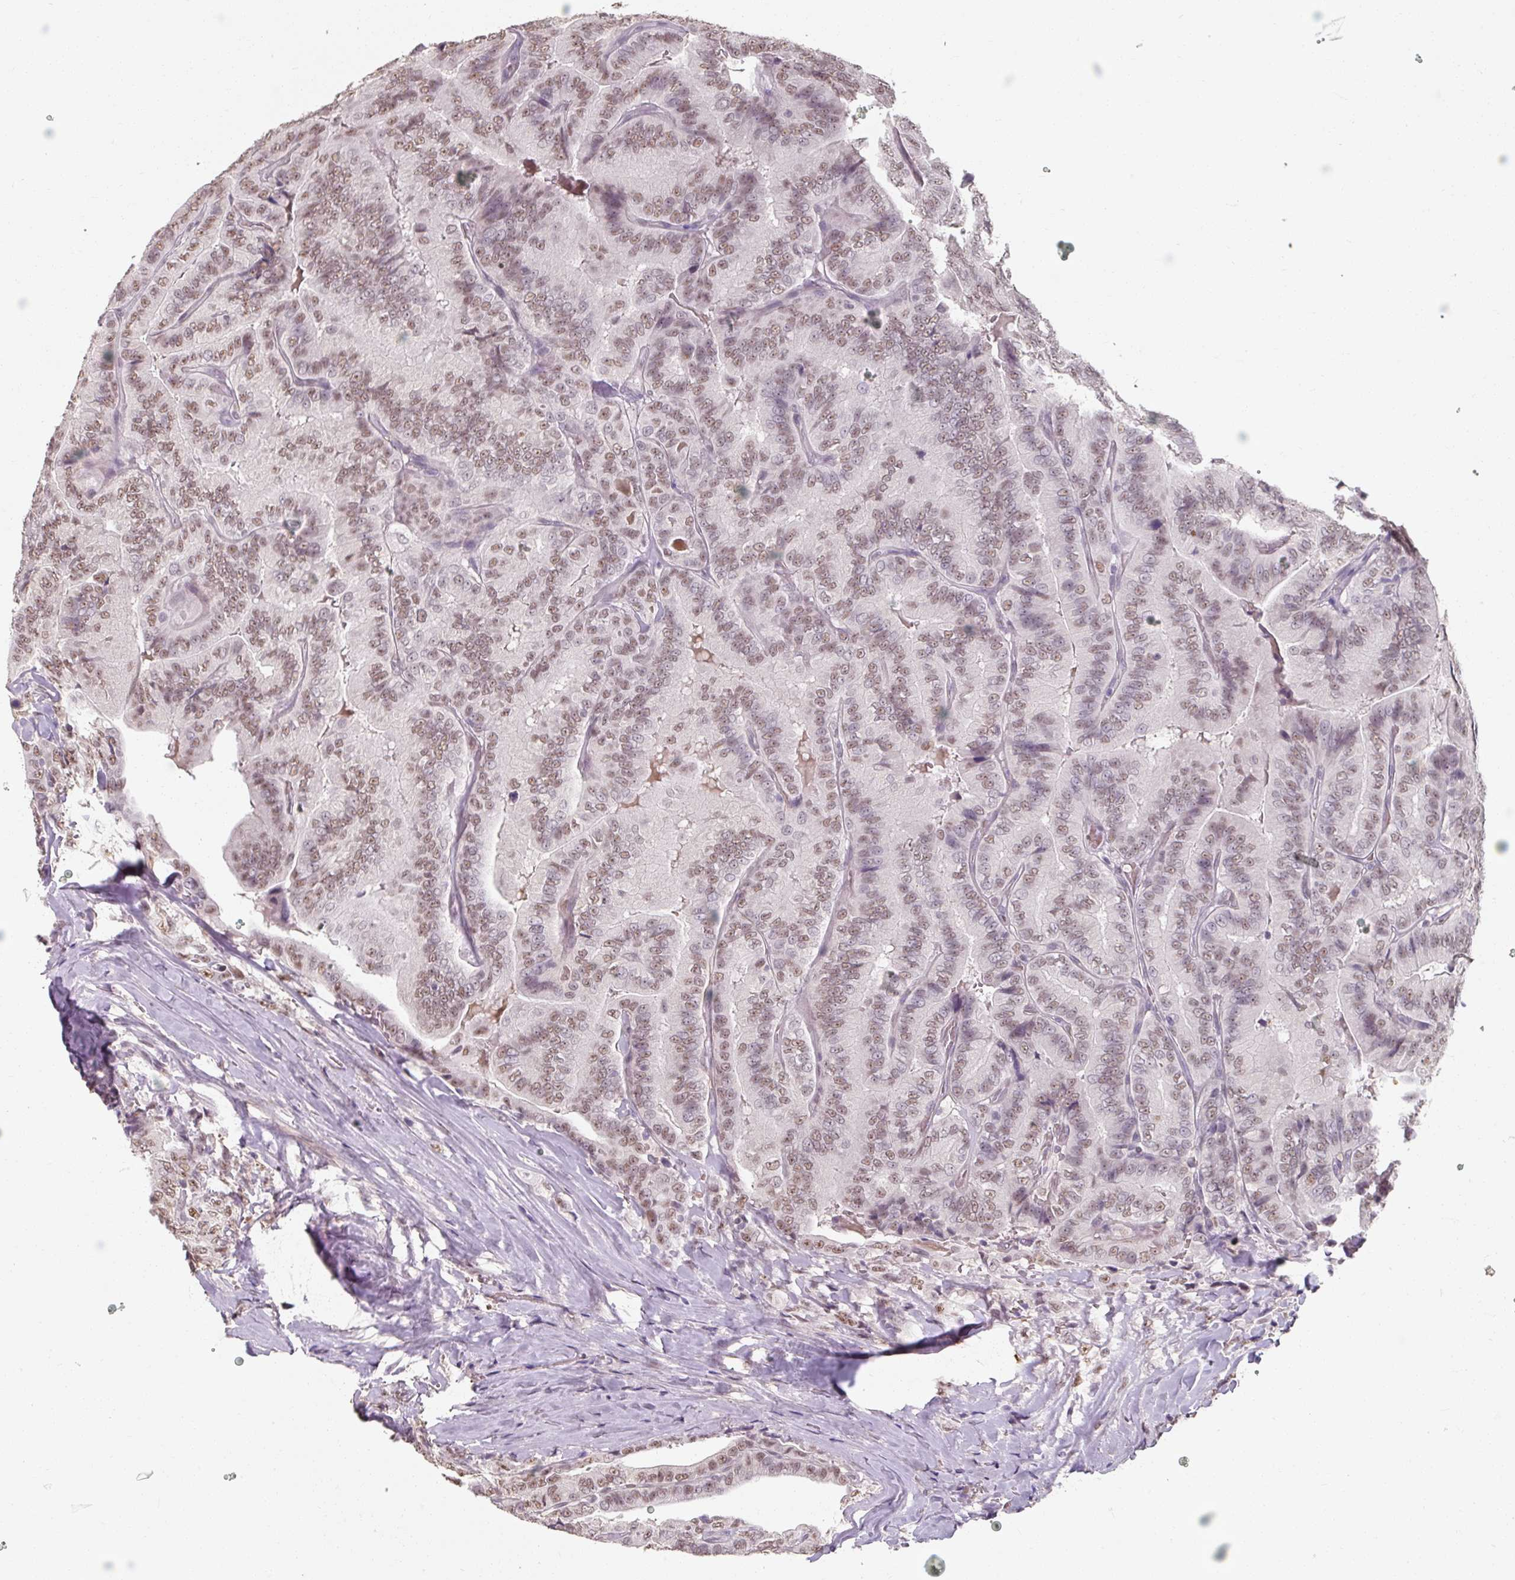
{"staining": {"intensity": "weak", "quantity": "25%-75%", "location": "nuclear"}, "tissue": "thyroid cancer", "cell_type": "Tumor cells", "image_type": "cancer", "snomed": [{"axis": "morphology", "description": "Papillary adenocarcinoma, NOS"}, {"axis": "topography", "description": "Thyroid gland"}], "caption": "Tumor cells show low levels of weak nuclear positivity in approximately 25%-75% of cells in human papillary adenocarcinoma (thyroid).", "gene": "ZFTRAF1", "patient": {"sex": "male", "age": 61}}